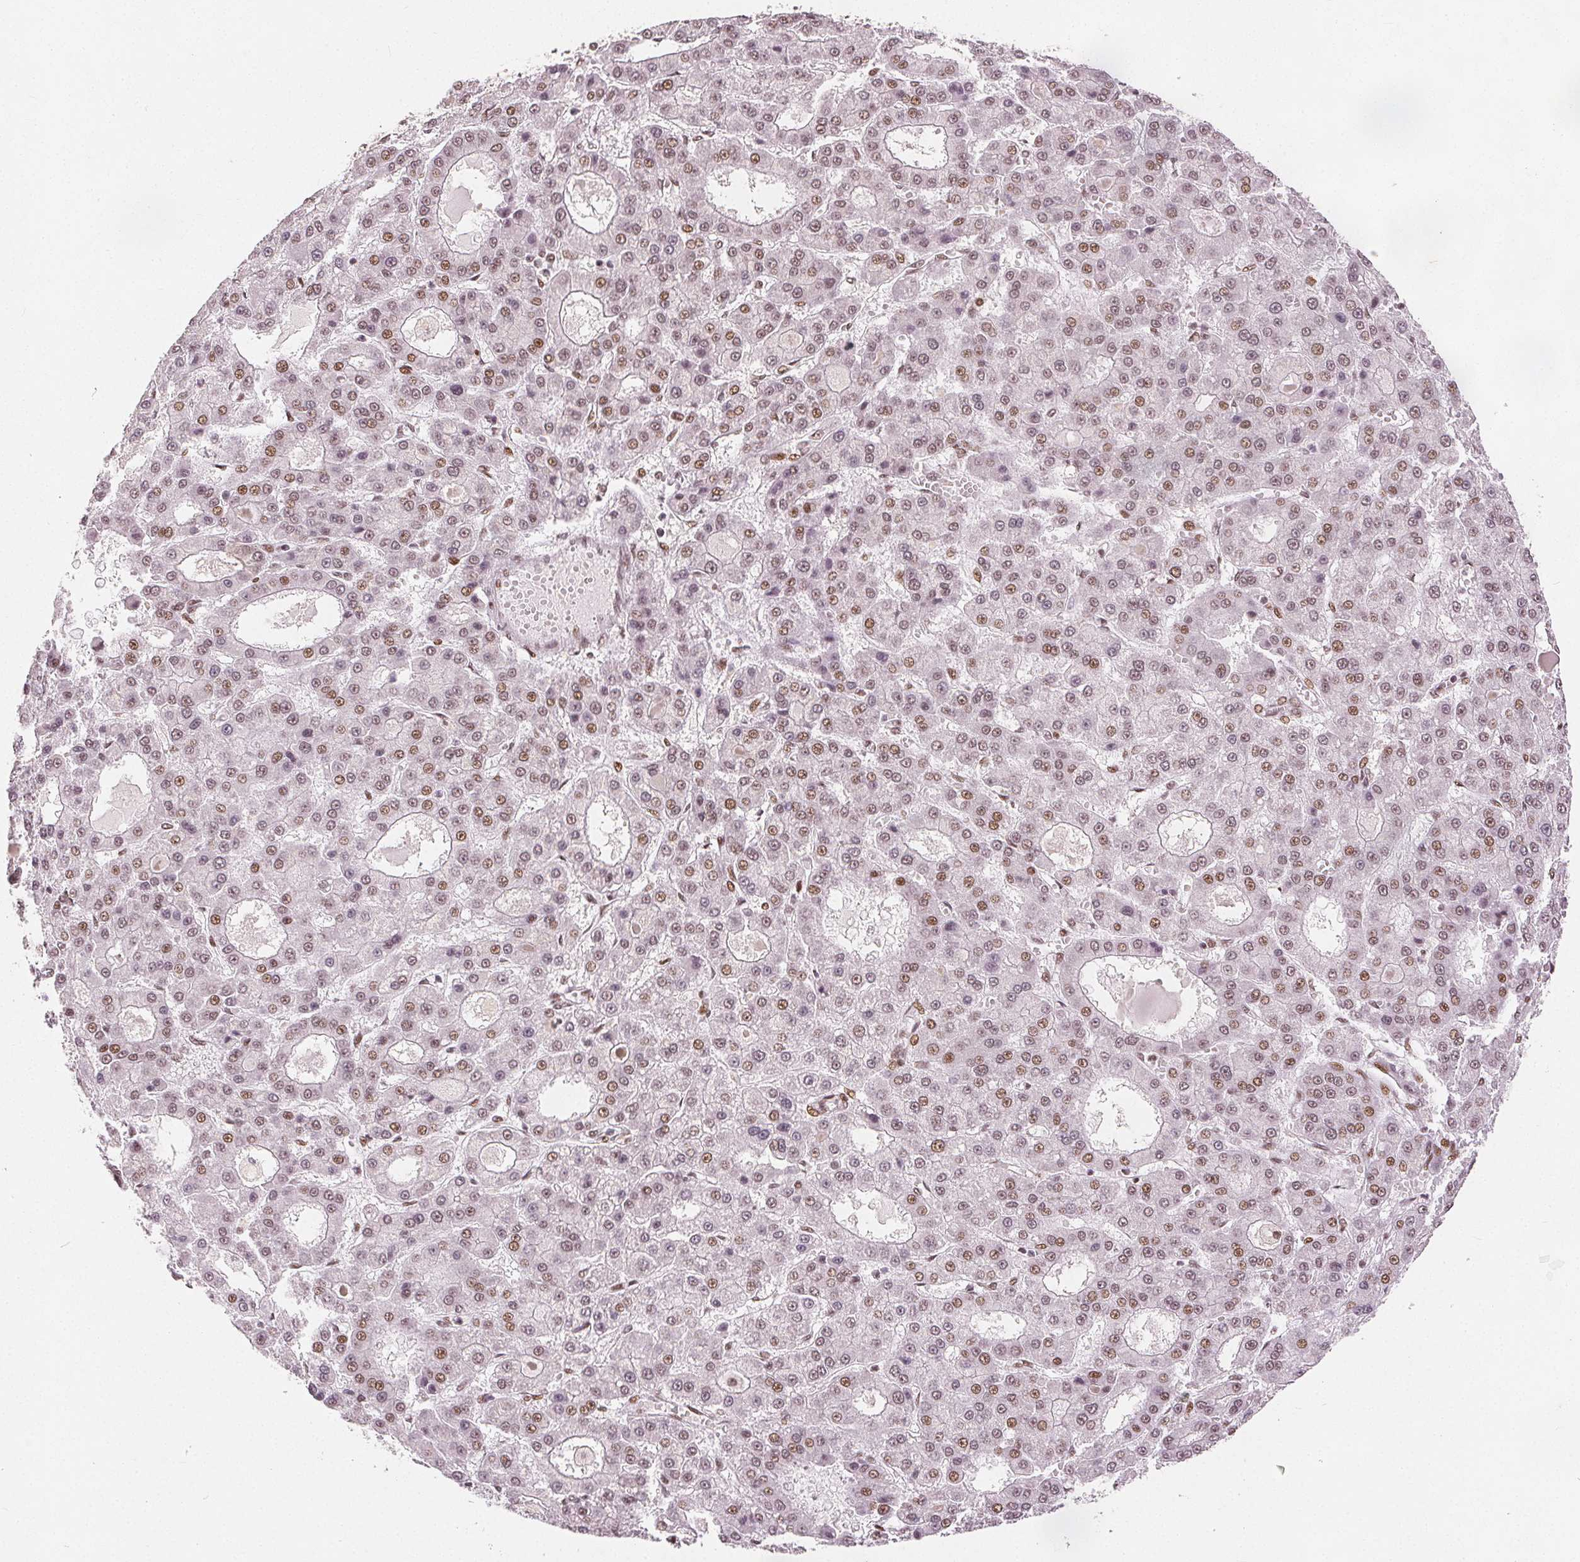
{"staining": {"intensity": "moderate", "quantity": ">75%", "location": "nuclear"}, "tissue": "liver cancer", "cell_type": "Tumor cells", "image_type": "cancer", "snomed": [{"axis": "morphology", "description": "Carcinoma, Hepatocellular, NOS"}, {"axis": "topography", "description": "Liver"}], "caption": "This histopathology image demonstrates immunohistochemistry (IHC) staining of human liver cancer (hepatocellular carcinoma), with medium moderate nuclear positivity in approximately >75% of tumor cells.", "gene": "ZNF703", "patient": {"sex": "male", "age": 70}}